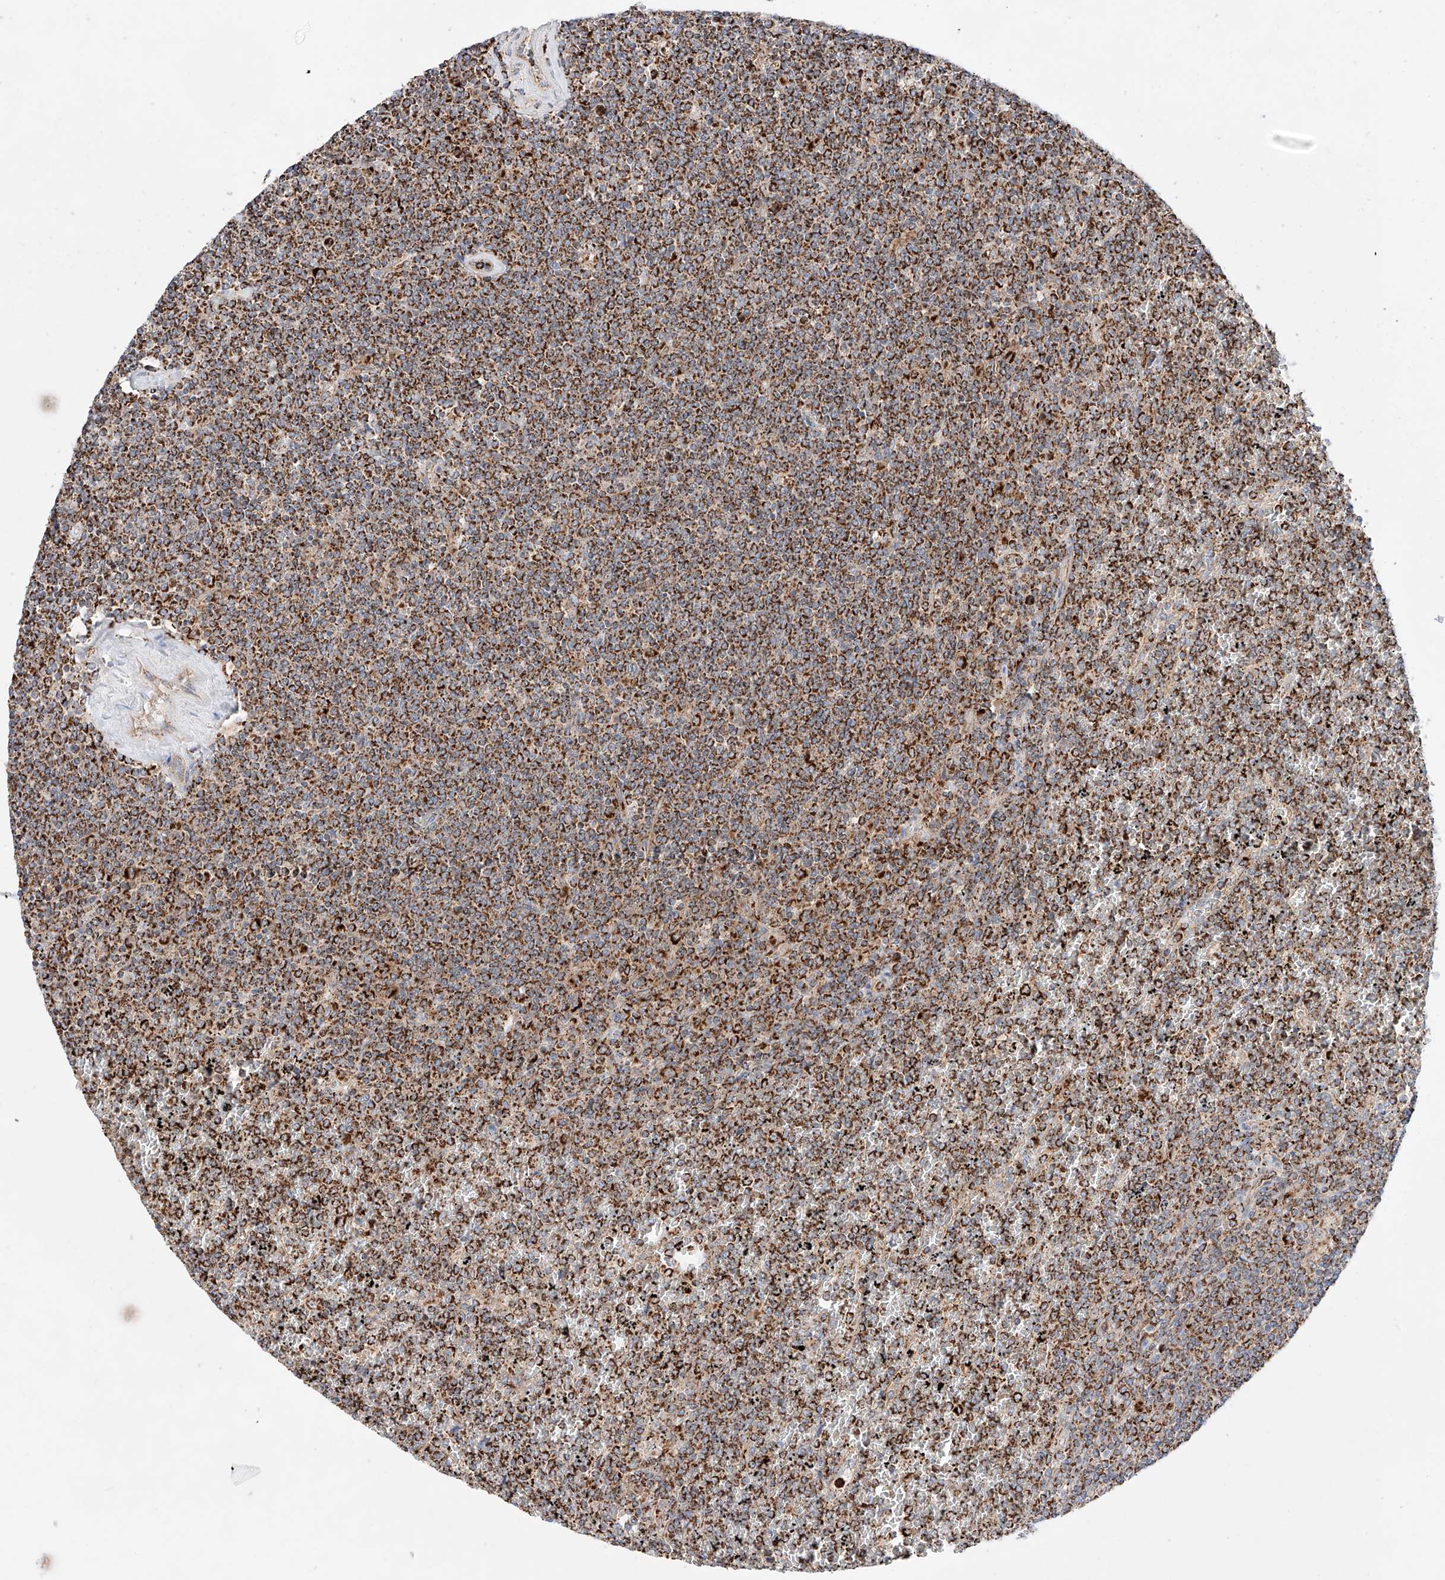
{"staining": {"intensity": "strong", "quantity": ">75%", "location": "cytoplasmic/membranous"}, "tissue": "lymphoma", "cell_type": "Tumor cells", "image_type": "cancer", "snomed": [{"axis": "morphology", "description": "Malignant lymphoma, non-Hodgkin's type, Low grade"}, {"axis": "topography", "description": "Spleen"}], "caption": "DAB (3,3'-diaminobenzidine) immunohistochemical staining of human low-grade malignant lymphoma, non-Hodgkin's type reveals strong cytoplasmic/membranous protein expression in approximately >75% of tumor cells. (DAB IHC, brown staining for protein, blue staining for nuclei).", "gene": "KTI12", "patient": {"sex": "female", "age": 19}}